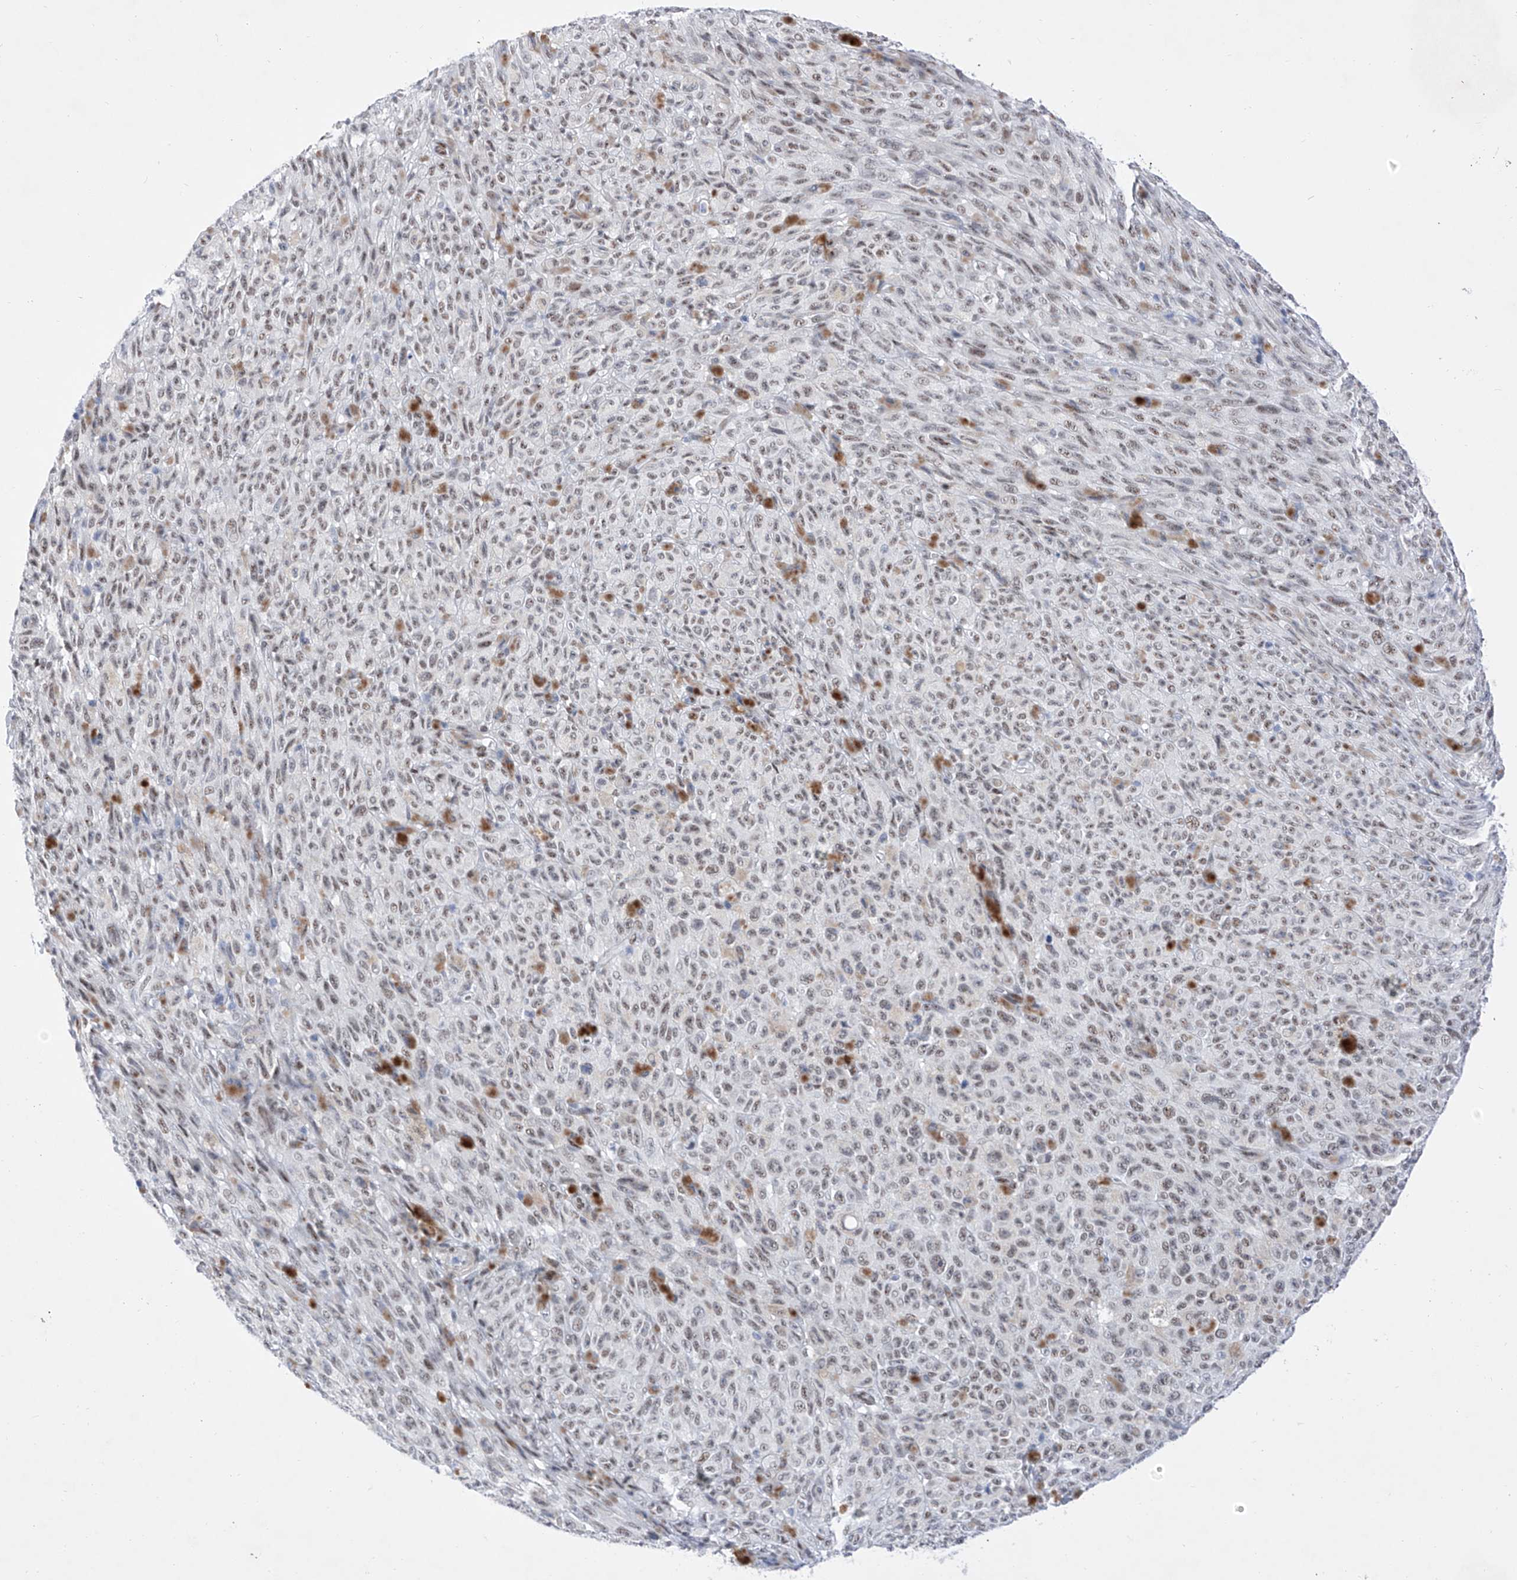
{"staining": {"intensity": "weak", "quantity": "25%-75%", "location": "nuclear"}, "tissue": "melanoma", "cell_type": "Tumor cells", "image_type": "cancer", "snomed": [{"axis": "morphology", "description": "Malignant melanoma, NOS"}, {"axis": "topography", "description": "Skin"}], "caption": "This photomicrograph shows IHC staining of human malignant melanoma, with low weak nuclear expression in approximately 25%-75% of tumor cells.", "gene": "ATN1", "patient": {"sex": "female", "age": 82}}